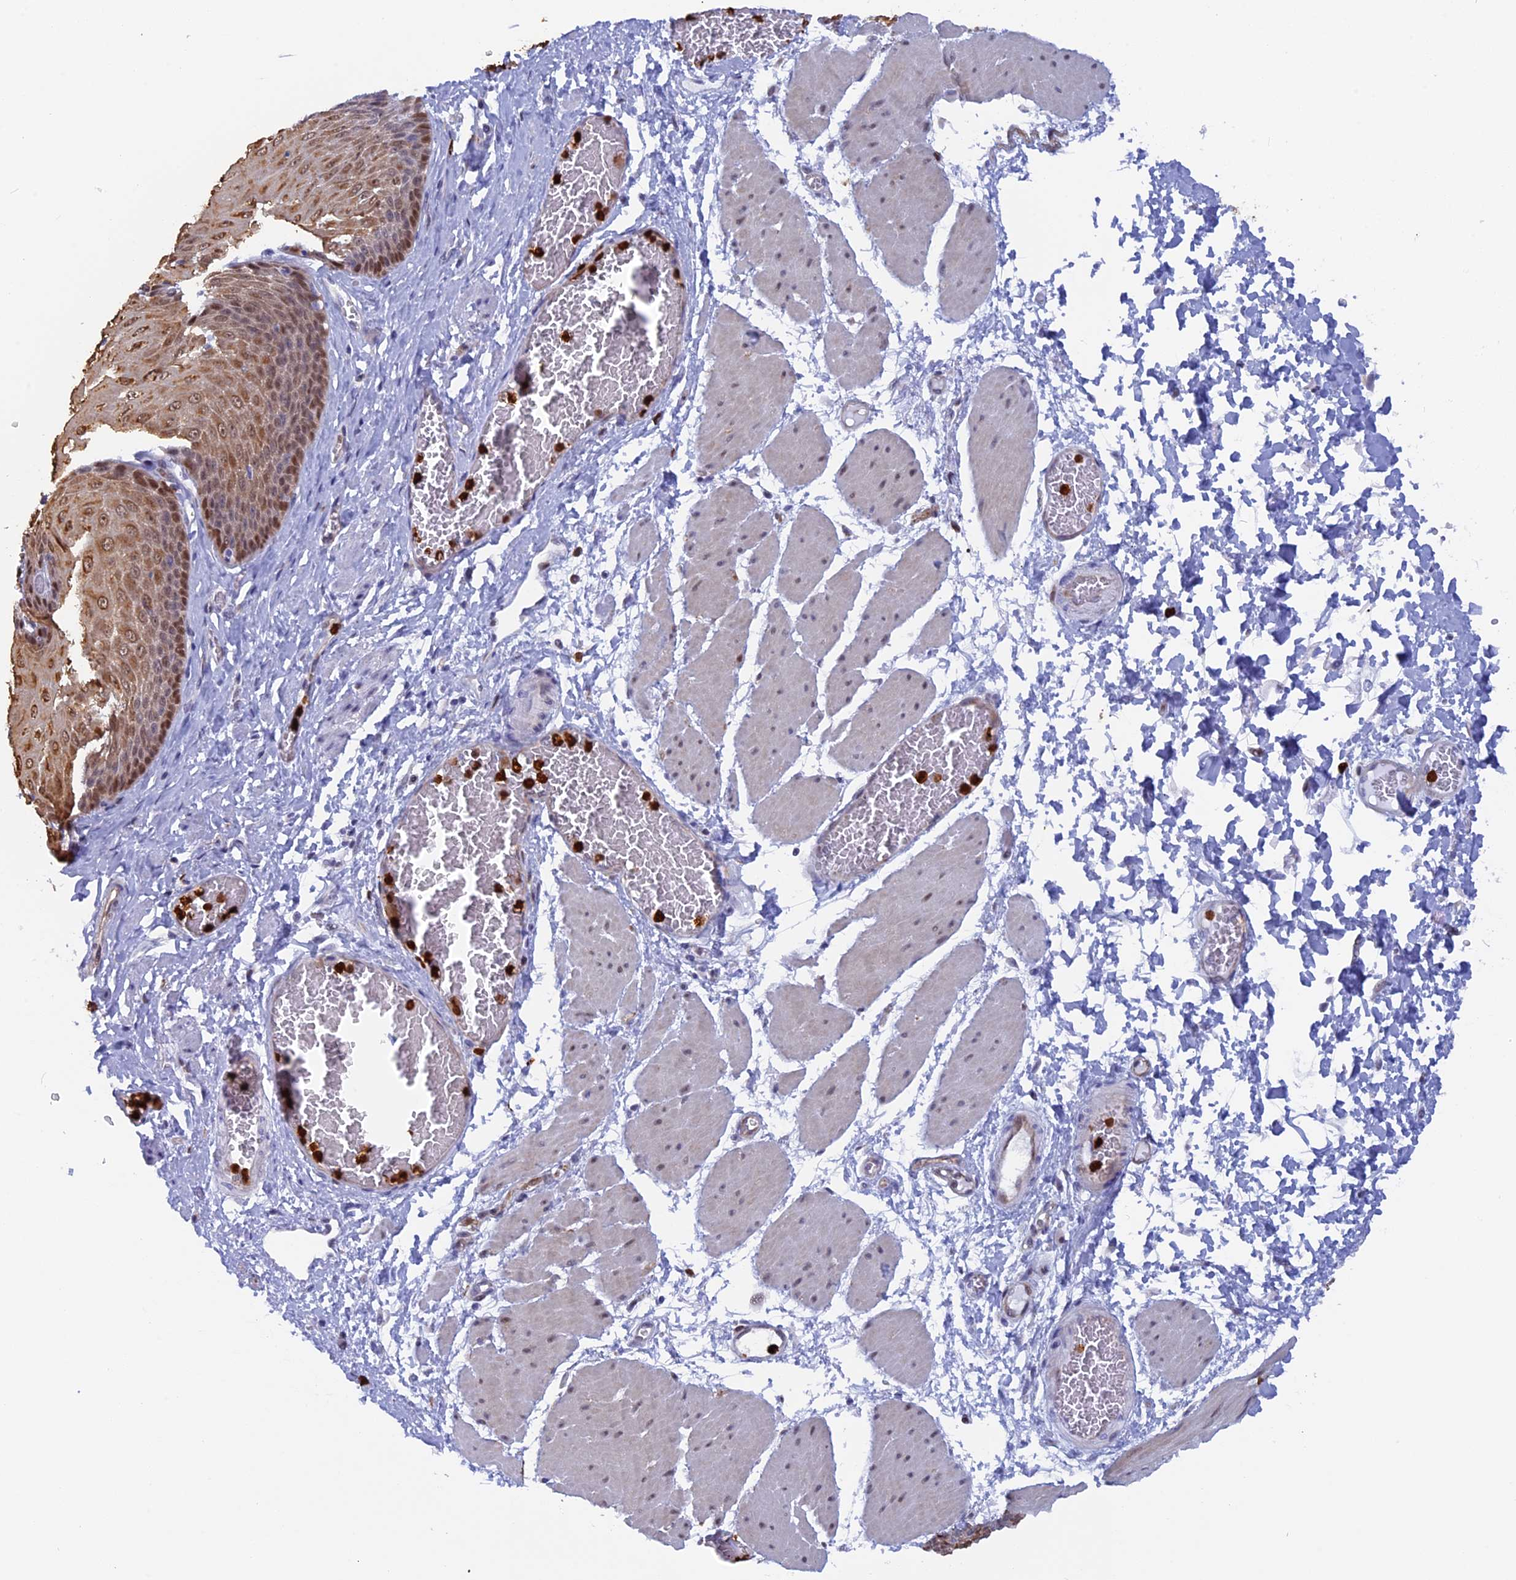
{"staining": {"intensity": "moderate", "quantity": ">75%", "location": "cytoplasmic/membranous,nuclear"}, "tissue": "esophagus", "cell_type": "Squamous epithelial cells", "image_type": "normal", "snomed": [{"axis": "morphology", "description": "Normal tissue, NOS"}, {"axis": "topography", "description": "Esophagus"}], "caption": "High-power microscopy captured an IHC histopathology image of unremarkable esophagus, revealing moderate cytoplasmic/membranous,nuclear staining in about >75% of squamous epithelial cells.", "gene": "SLC26A1", "patient": {"sex": "male", "age": 60}}